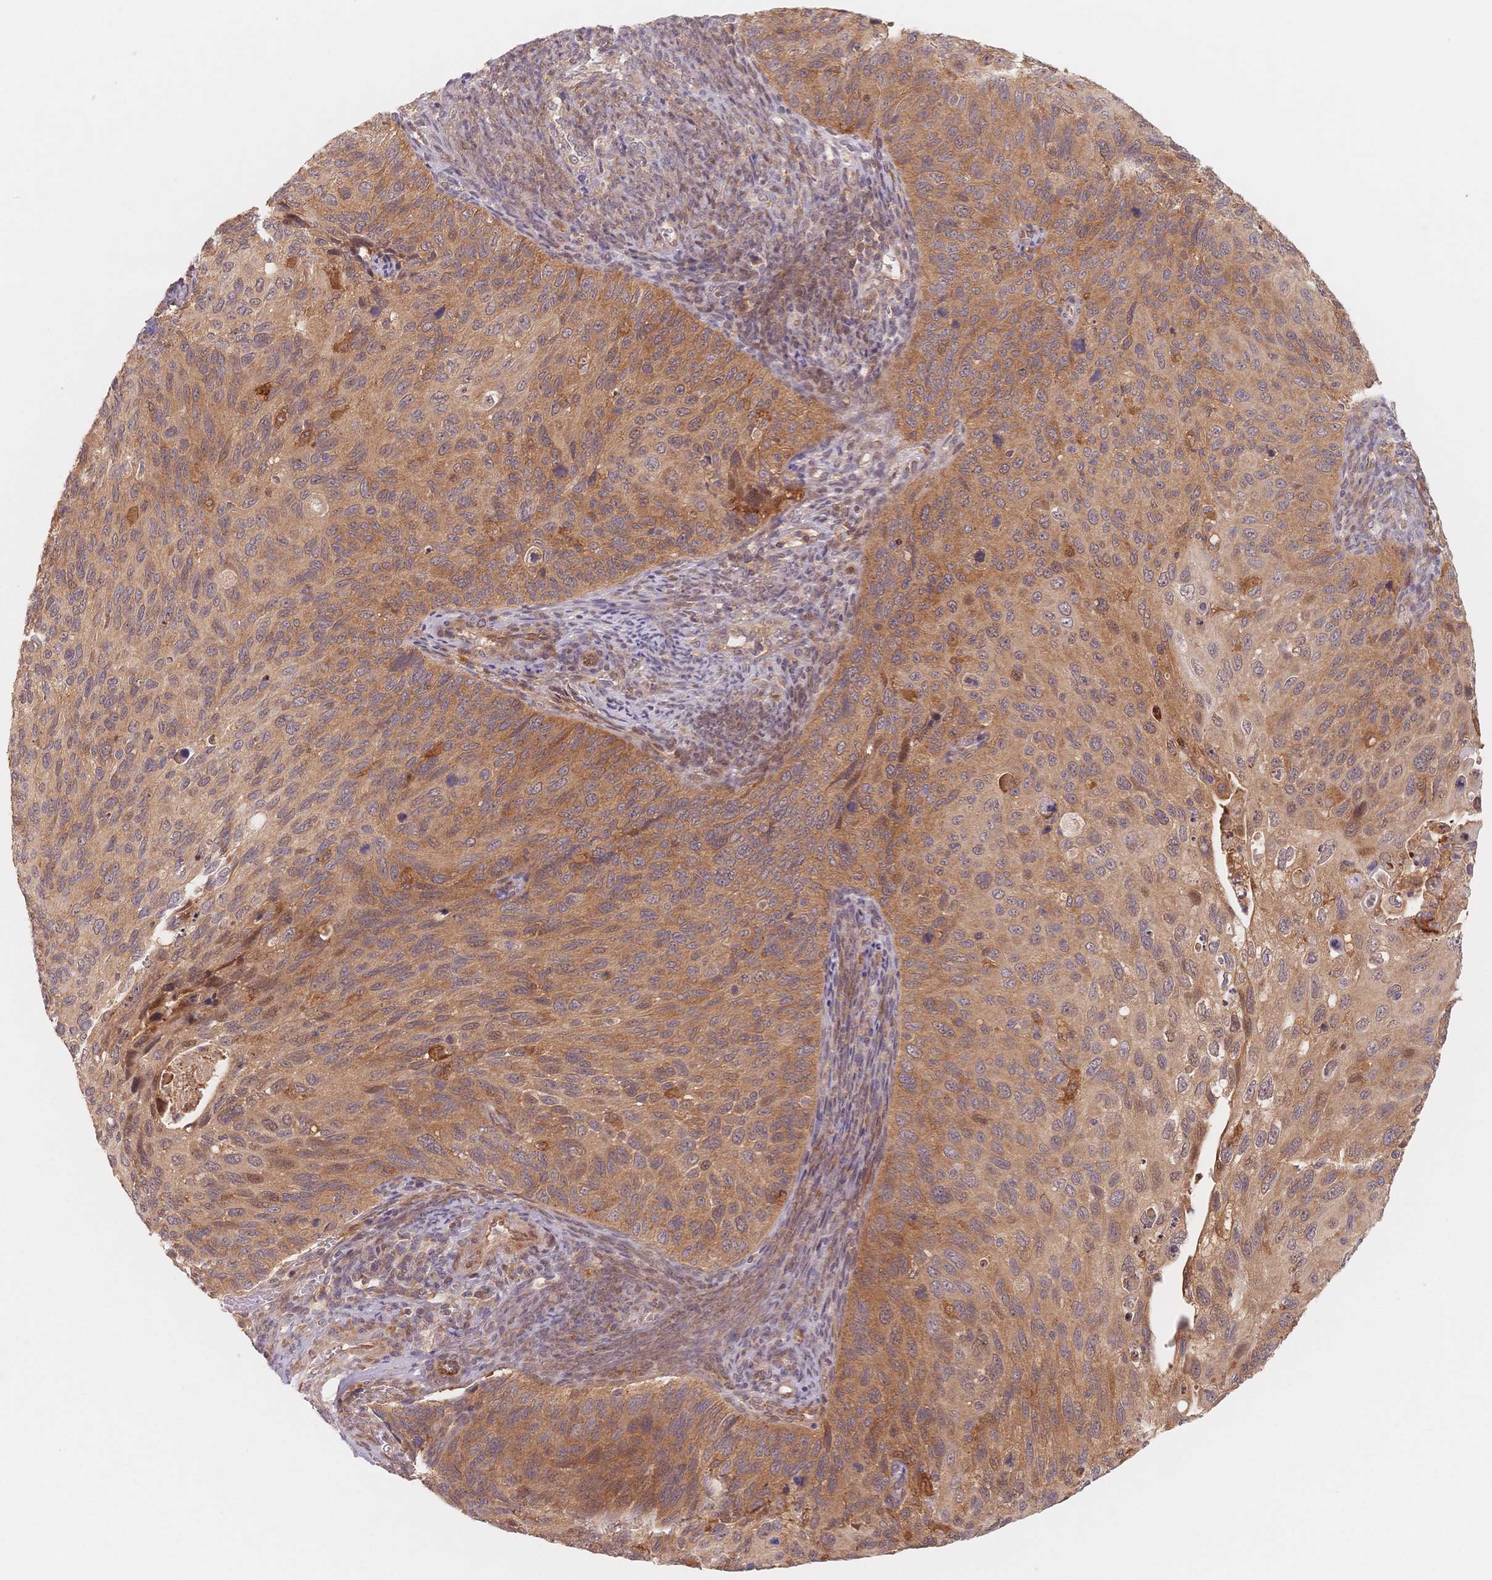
{"staining": {"intensity": "moderate", "quantity": ">75%", "location": "cytoplasmic/membranous"}, "tissue": "cervical cancer", "cell_type": "Tumor cells", "image_type": "cancer", "snomed": [{"axis": "morphology", "description": "Squamous cell carcinoma, NOS"}, {"axis": "topography", "description": "Cervix"}], "caption": "A brown stain labels moderate cytoplasmic/membranous expression of a protein in human squamous cell carcinoma (cervical) tumor cells.", "gene": "C12orf75", "patient": {"sex": "female", "age": 70}}